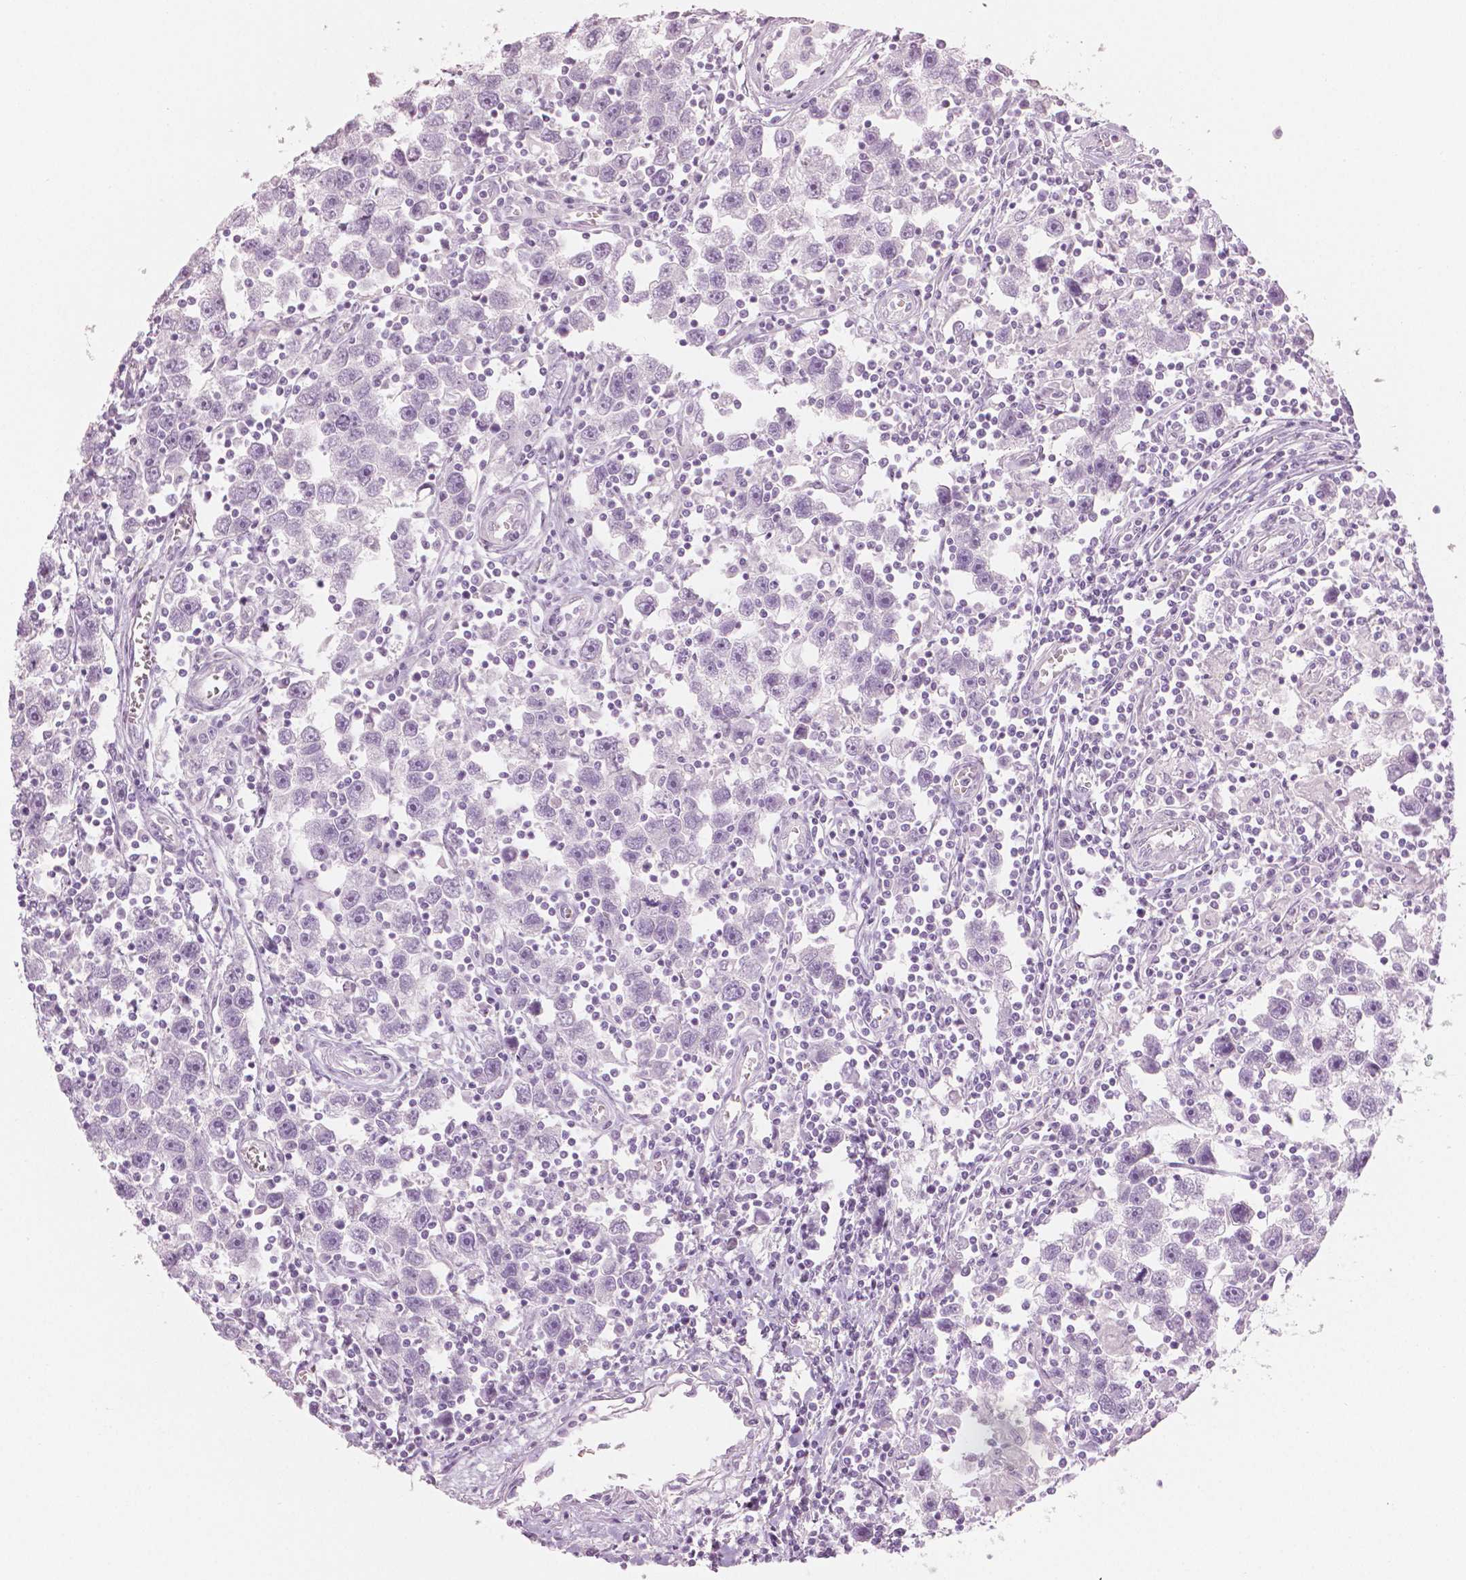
{"staining": {"intensity": "negative", "quantity": "none", "location": "none"}, "tissue": "testis cancer", "cell_type": "Tumor cells", "image_type": "cancer", "snomed": [{"axis": "morphology", "description": "Seminoma, NOS"}, {"axis": "topography", "description": "Testis"}], "caption": "Immunohistochemistry (IHC) histopathology image of human testis cancer (seminoma) stained for a protein (brown), which displays no expression in tumor cells.", "gene": "PLIN4", "patient": {"sex": "male", "age": 30}}